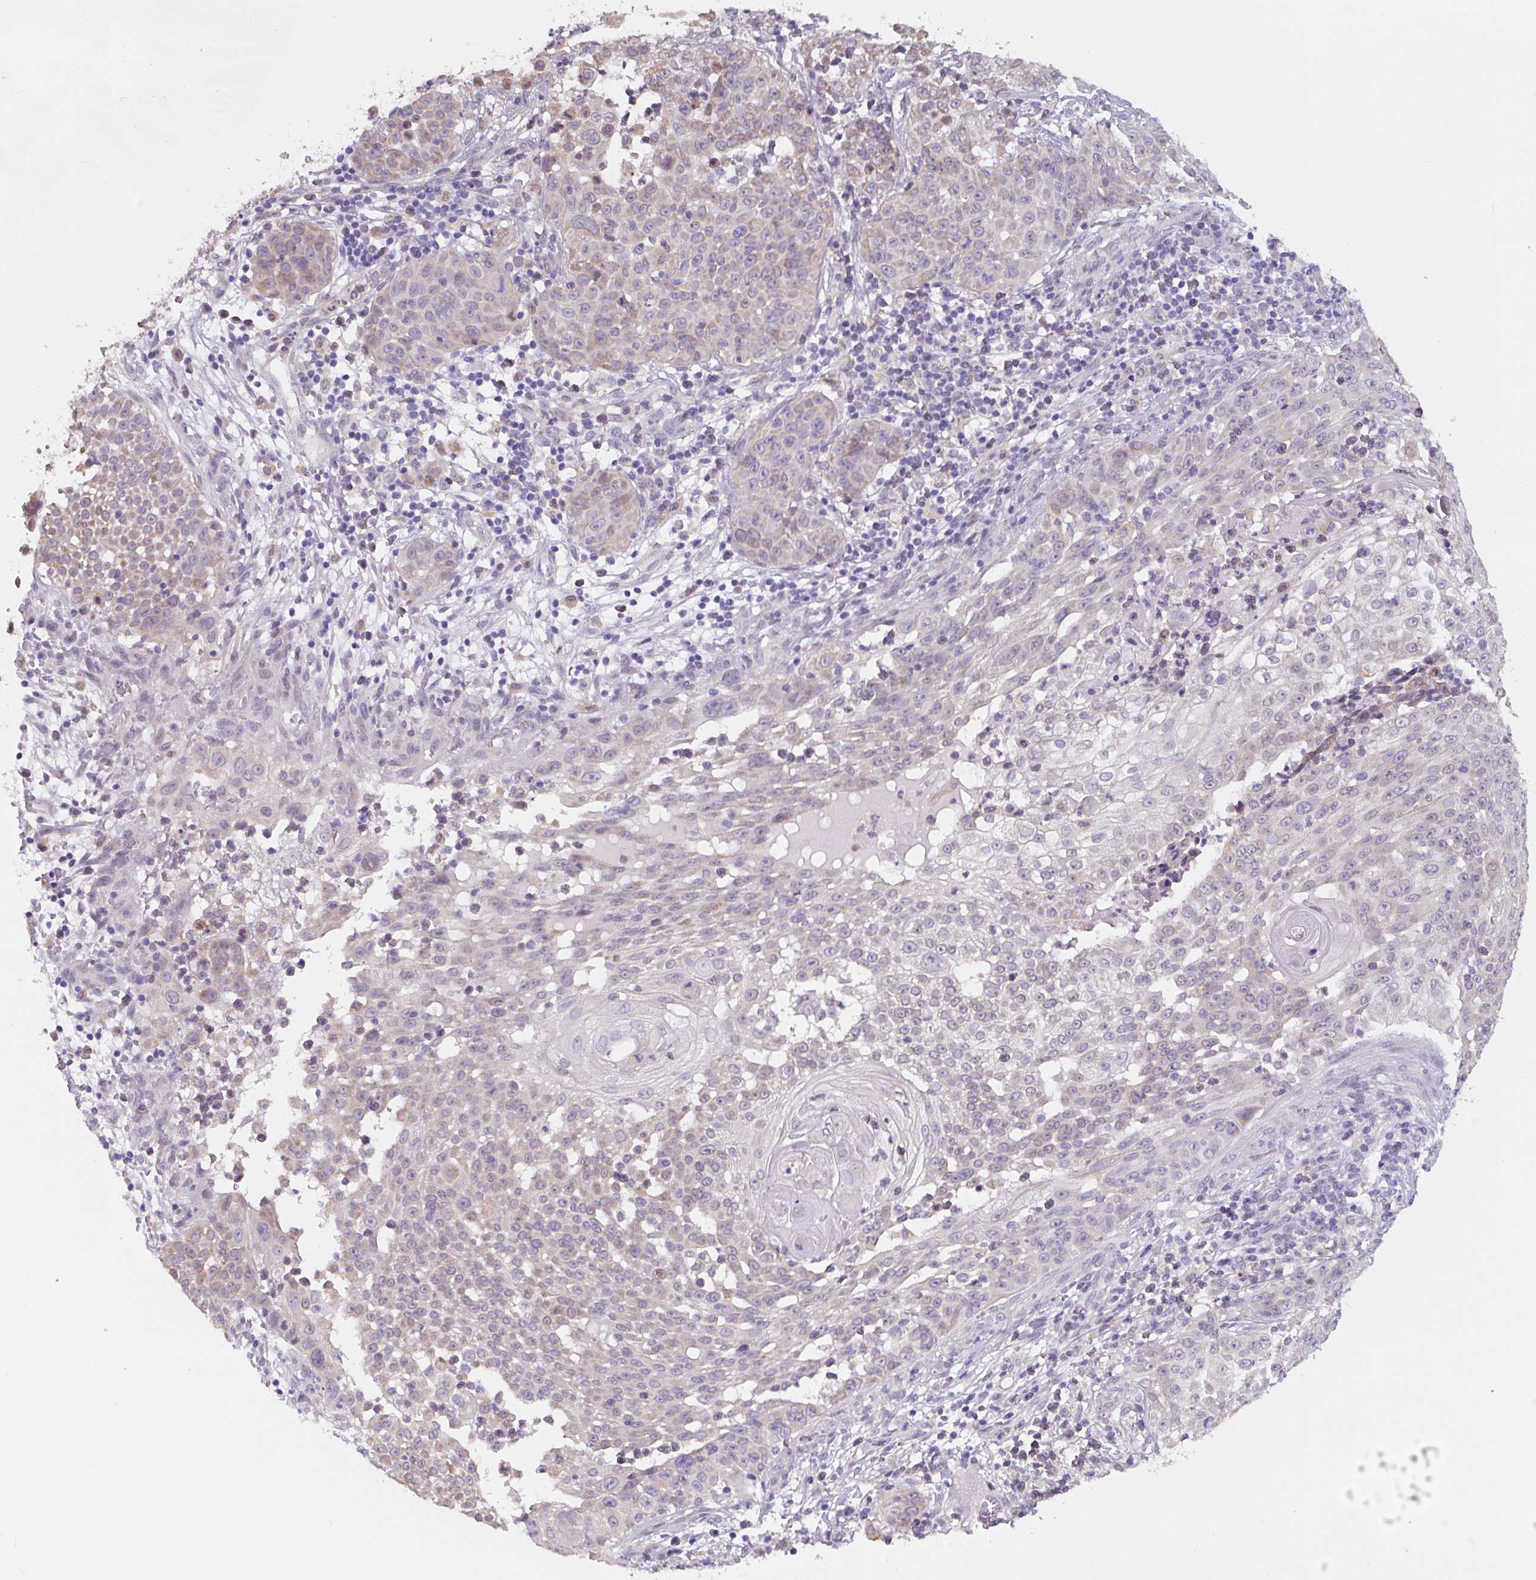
{"staining": {"intensity": "negative", "quantity": "none", "location": "none"}, "tissue": "skin cancer", "cell_type": "Tumor cells", "image_type": "cancer", "snomed": [{"axis": "morphology", "description": "Squamous cell carcinoma, NOS"}, {"axis": "topography", "description": "Skin"}], "caption": "This is a photomicrograph of immunohistochemistry (IHC) staining of skin cancer, which shows no positivity in tumor cells. (DAB immunohistochemistry (IHC) visualized using brightfield microscopy, high magnification).", "gene": "ASRGL1", "patient": {"sex": "male", "age": 24}}